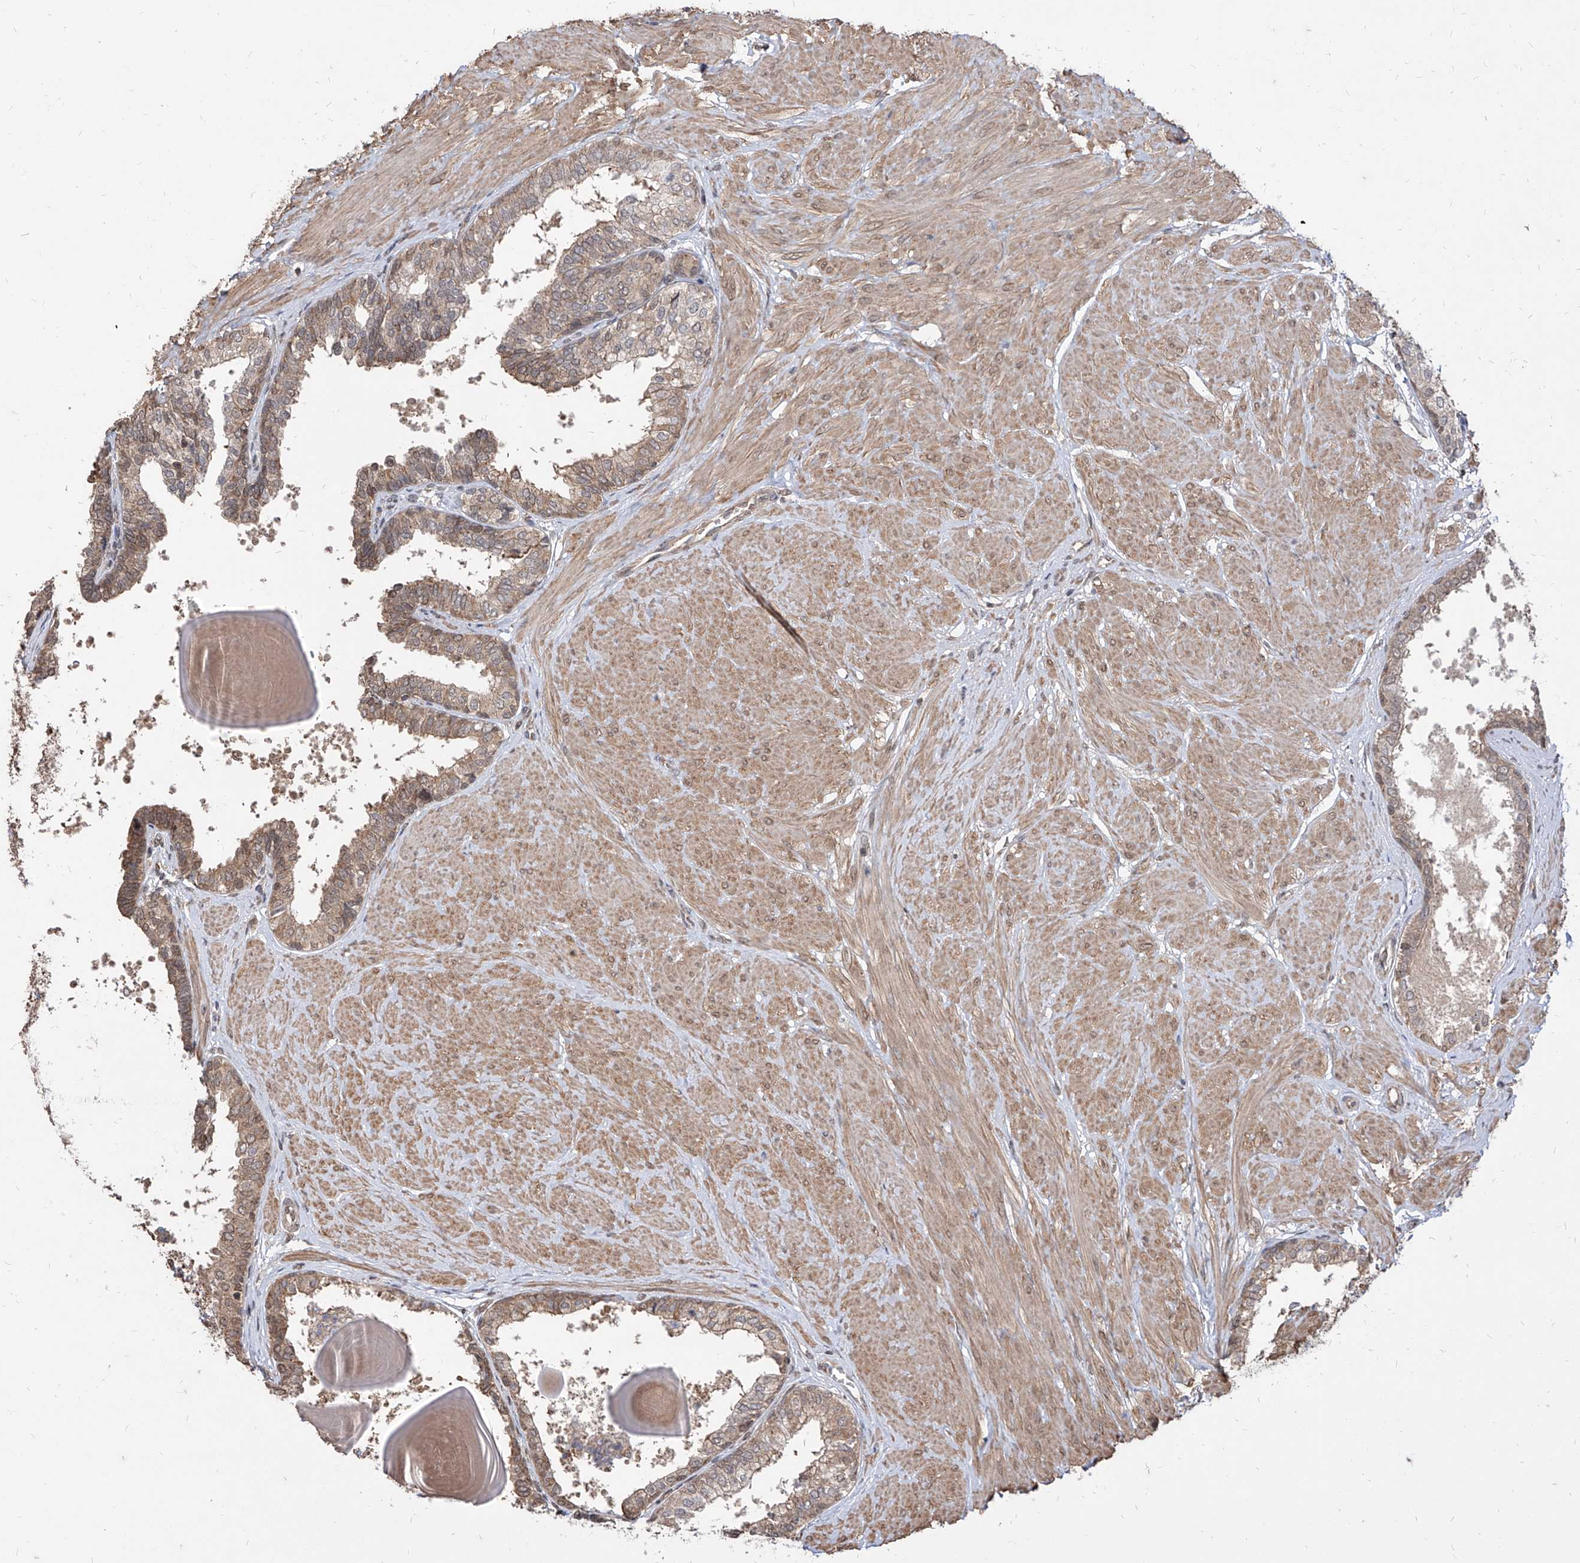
{"staining": {"intensity": "moderate", "quantity": ">75%", "location": "cytoplasmic/membranous,nuclear"}, "tissue": "prostate", "cell_type": "Glandular cells", "image_type": "normal", "snomed": [{"axis": "morphology", "description": "Normal tissue, NOS"}, {"axis": "topography", "description": "Prostate"}], "caption": "DAB (3,3'-diaminobenzidine) immunohistochemical staining of benign human prostate reveals moderate cytoplasmic/membranous,nuclear protein positivity in approximately >75% of glandular cells. Using DAB (brown) and hematoxylin (blue) stains, captured at high magnification using brightfield microscopy.", "gene": "C8orf82", "patient": {"sex": "male", "age": 48}}